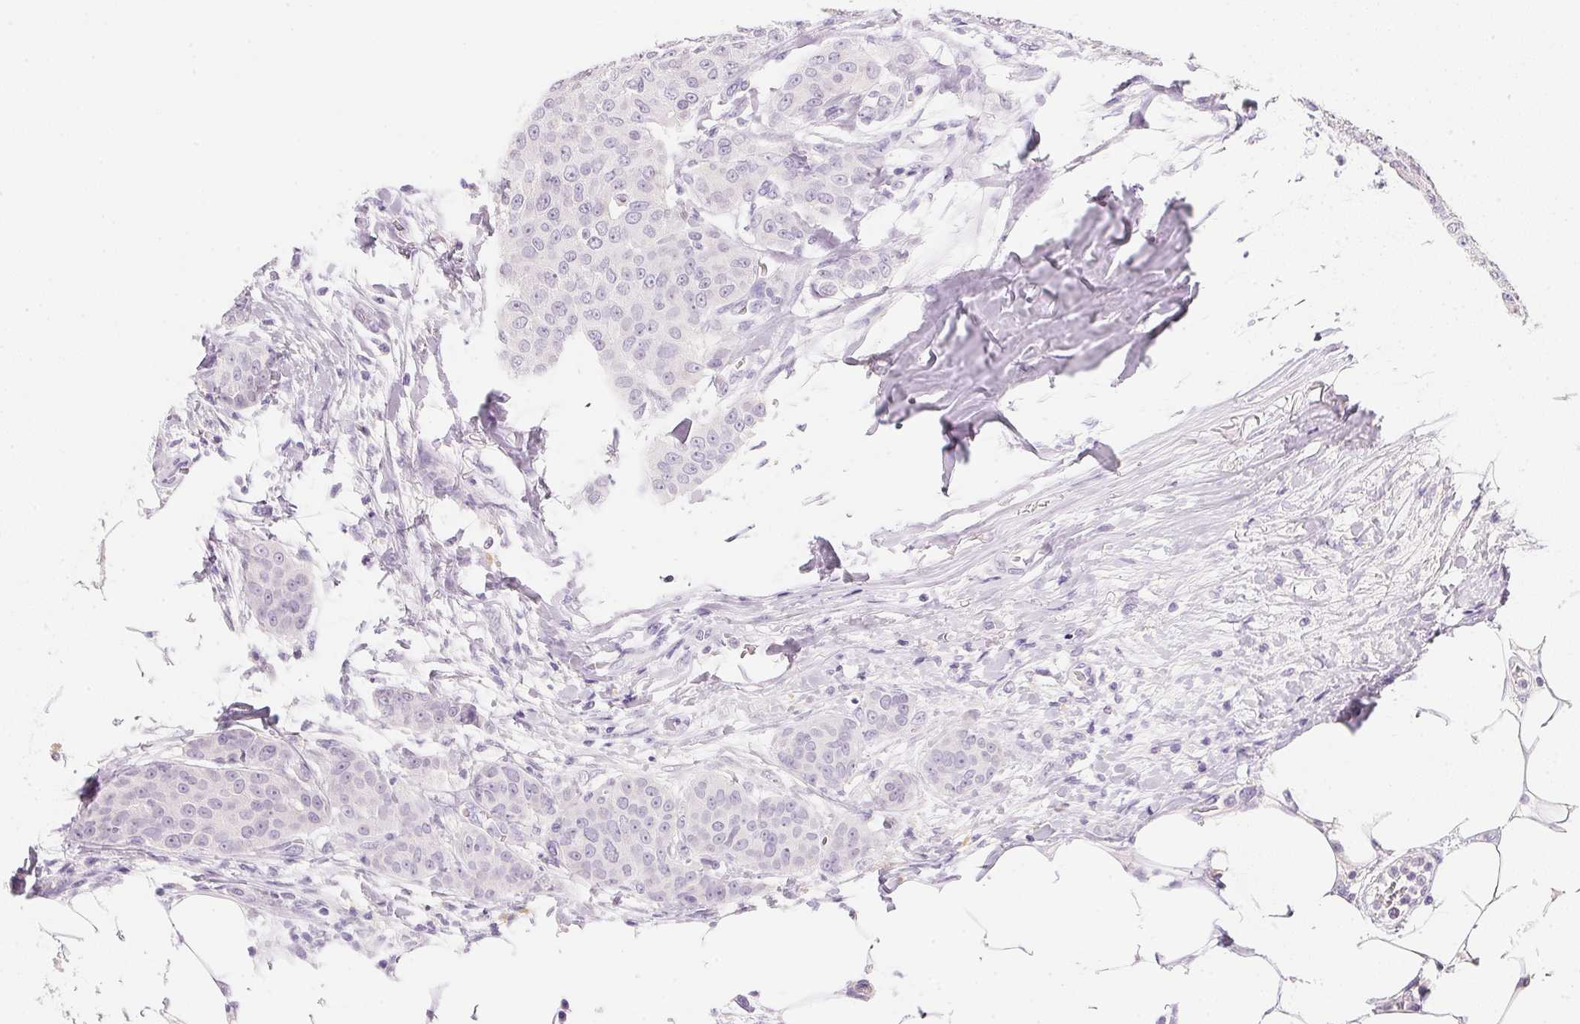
{"staining": {"intensity": "negative", "quantity": "none", "location": "none"}, "tissue": "breast cancer", "cell_type": "Tumor cells", "image_type": "cancer", "snomed": [{"axis": "morphology", "description": "Duct carcinoma"}, {"axis": "topography", "description": "Breast"}], "caption": "Breast cancer stained for a protein using IHC displays no expression tumor cells.", "gene": "ACP3", "patient": {"sex": "female", "age": 91}}